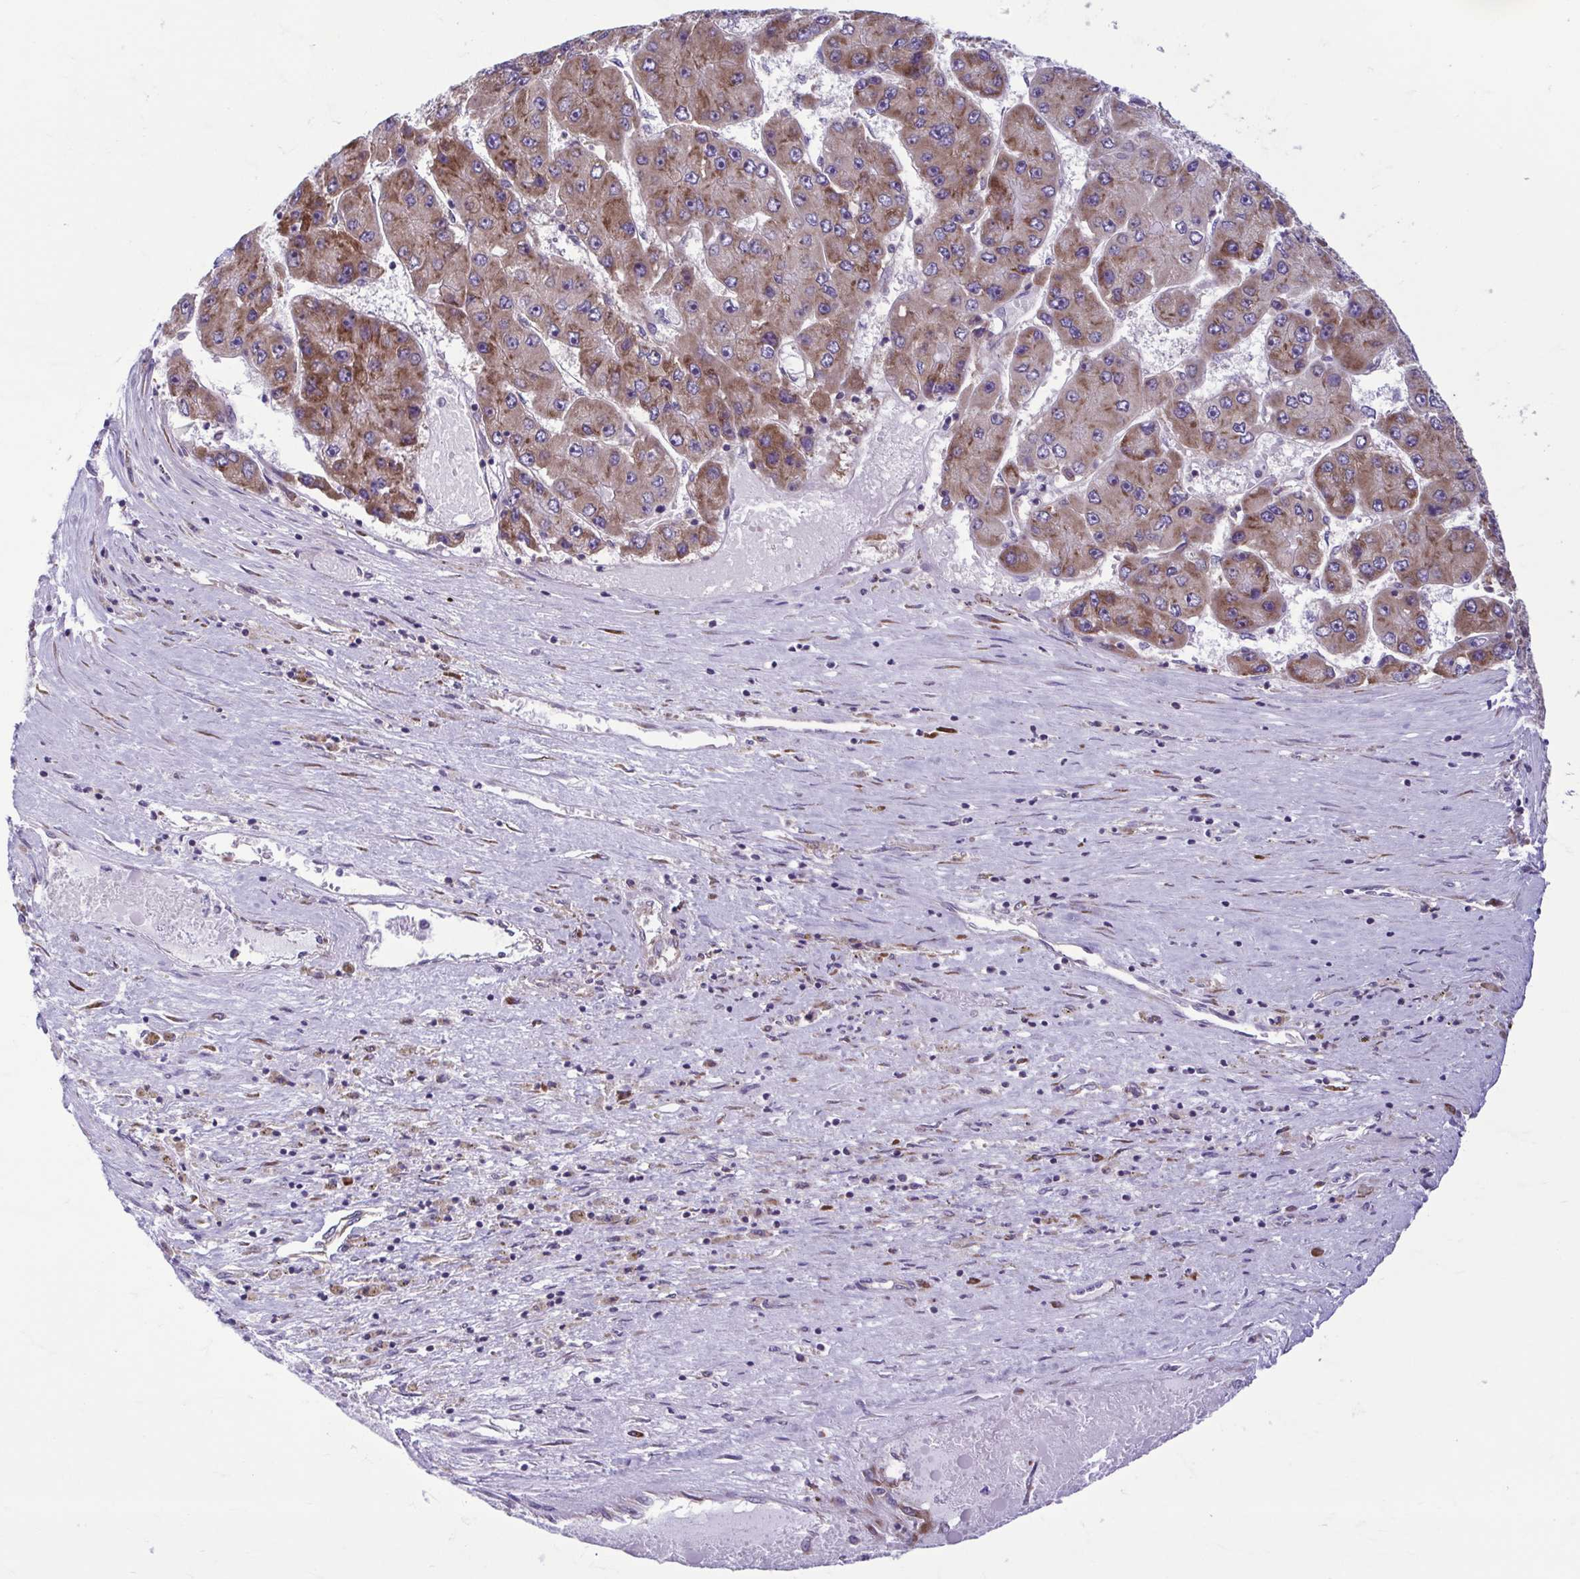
{"staining": {"intensity": "moderate", "quantity": ">75%", "location": "cytoplasmic/membranous"}, "tissue": "liver cancer", "cell_type": "Tumor cells", "image_type": "cancer", "snomed": [{"axis": "morphology", "description": "Carcinoma, Hepatocellular, NOS"}, {"axis": "topography", "description": "Liver"}], "caption": "Protein expression analysis of human liver cancer reveals moderate cytoplasmic/membranous staining in about >75% of tumor cells. Immunohistochemistry (ihc) stains the protein in brown and the nuclei are stained blue.", "gene": "RPS16", "patient": {"sex": "female", "age": 61}}